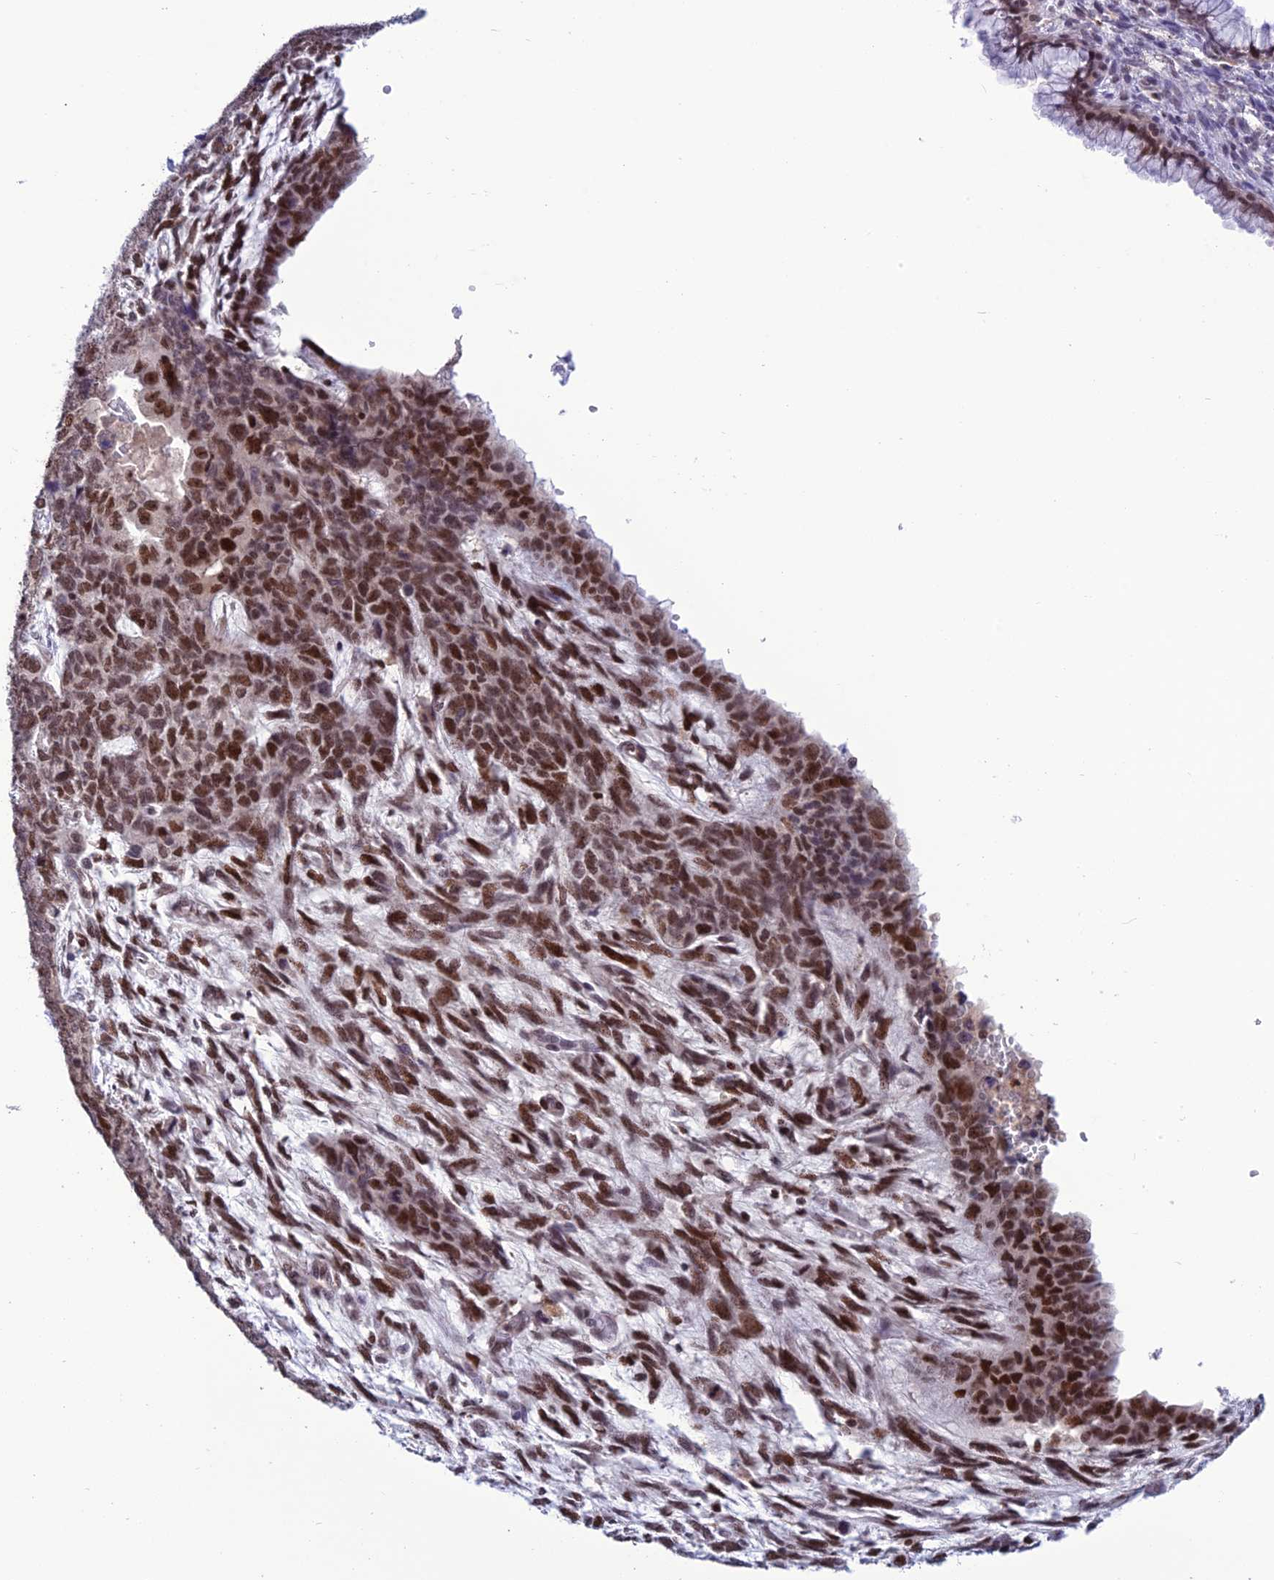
{"staining": {"intensity": "strong", "quantity": ">75%", "location": "nuclear"}, "tissue": "cervical cancer", "cell_type": "Tumor cells", "image_type": "cancer", "snomed": [{"axis": "morphology", "description": "Squamous cell carcinoma, NOS"}, {"axis": "topography", "description": "Cervix"}], "caption": "Protein staining of squamous cell carcinoma (cervical) tissue displays strong nuclear staining in approximately >75% of tumor cells. (IHC, brightfield microscopy, high magnification).", "gene": "MIS12", "patient": {"sex": "female", "age": 63}}